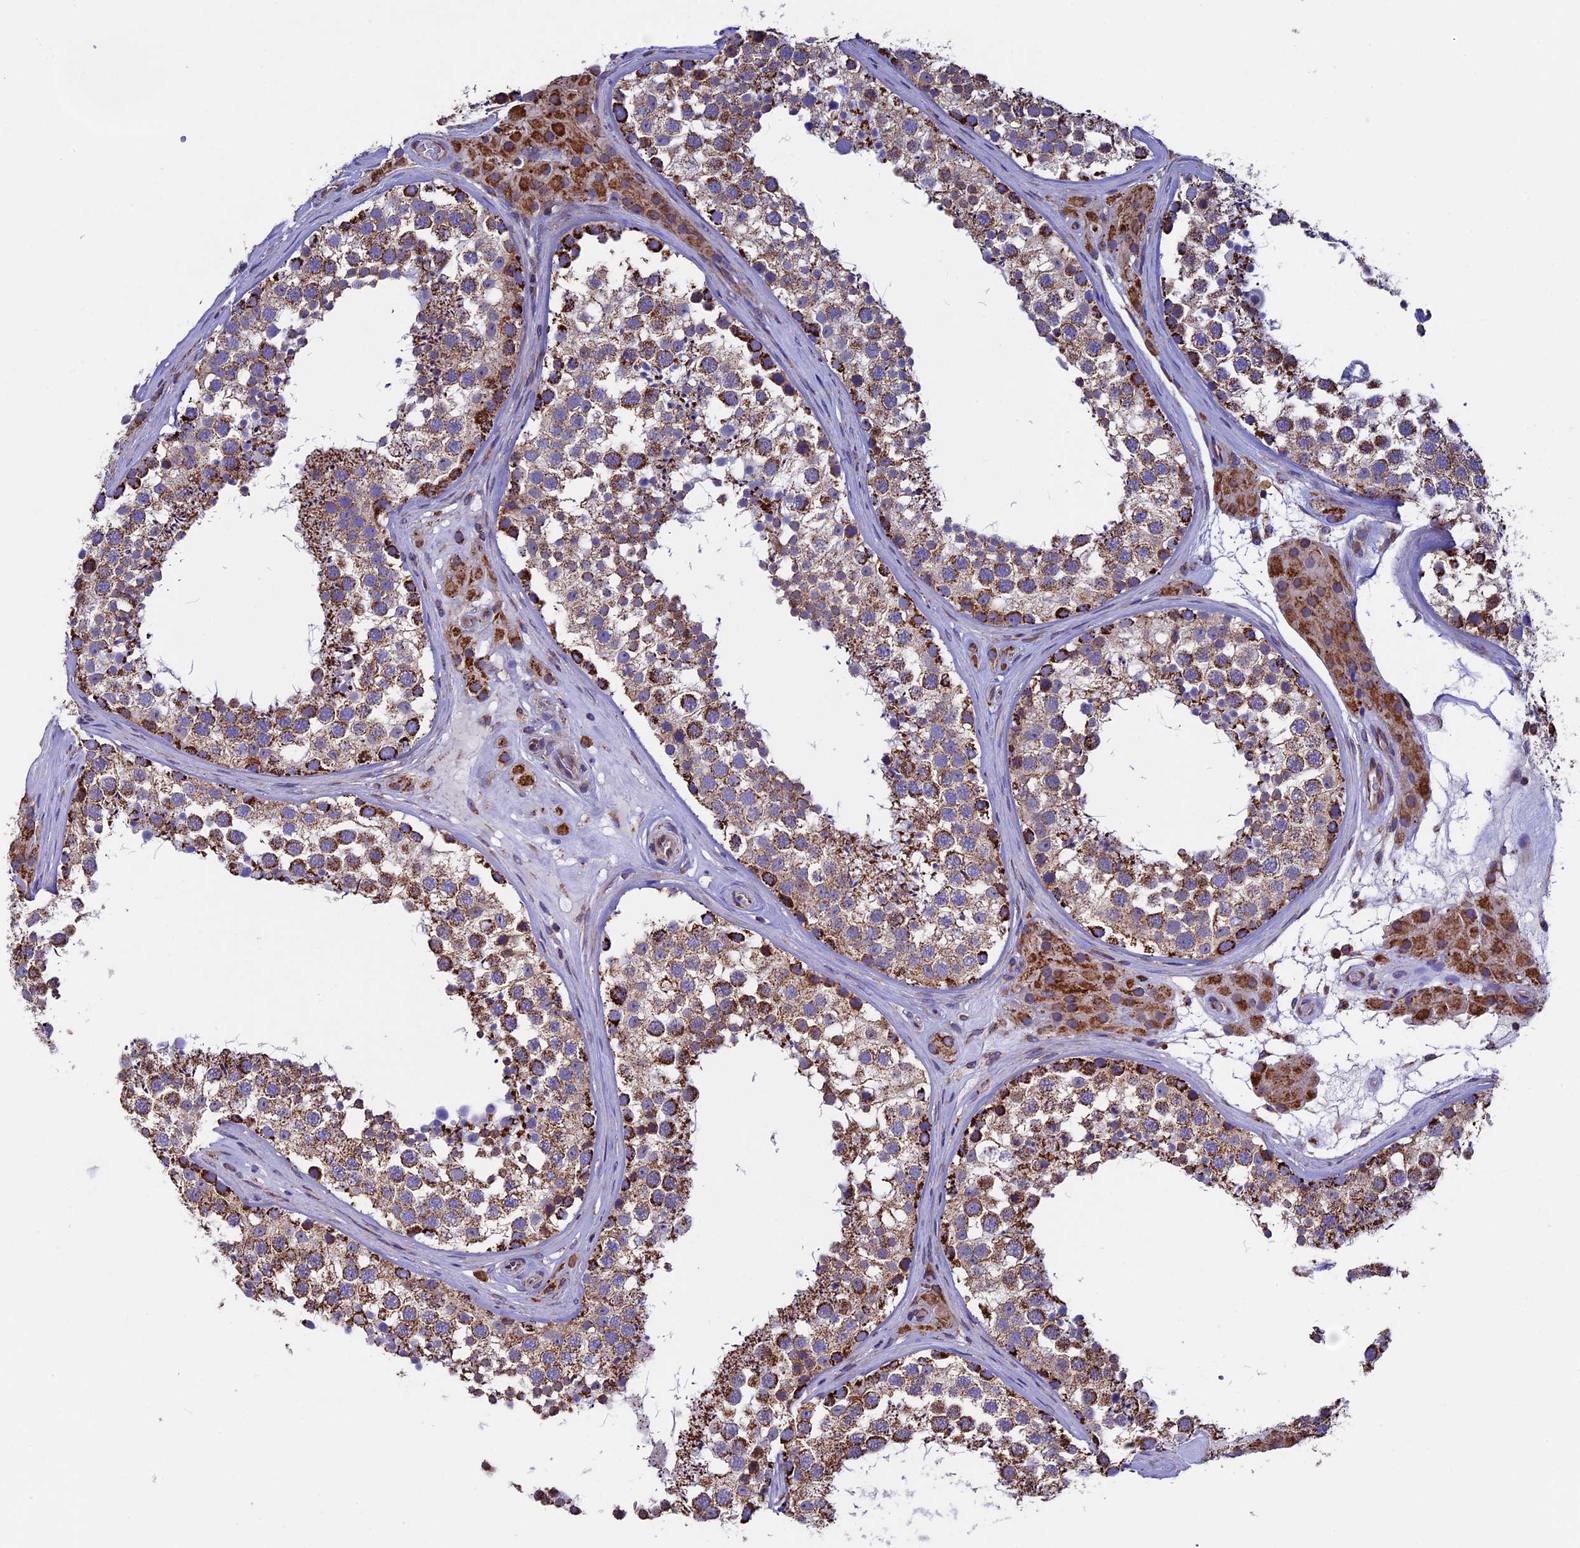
{"staining": {"intensity": "strong", "quantity": "25%-75%", "location": "cytoplasmic/membranous"}, "tissue": "testis", "cell_type": "Cells in seminiferous ducts", "image_type": "normal", "snomed": [{"axis": "morphology", "description": "Normal tissue, NOS"}, {"axis": "topography", "description": "Testis"}], "caption": "High-power microscopy captured an immunohistochemistry (IHC) photomicrograph of benign testis, revealing strong cytoplasmic/membranous staining in about 25%-75% of cells in seminiferous ducts.", "gene": "SLC9A5", "patient": {"sex": "male", "age": 46}}